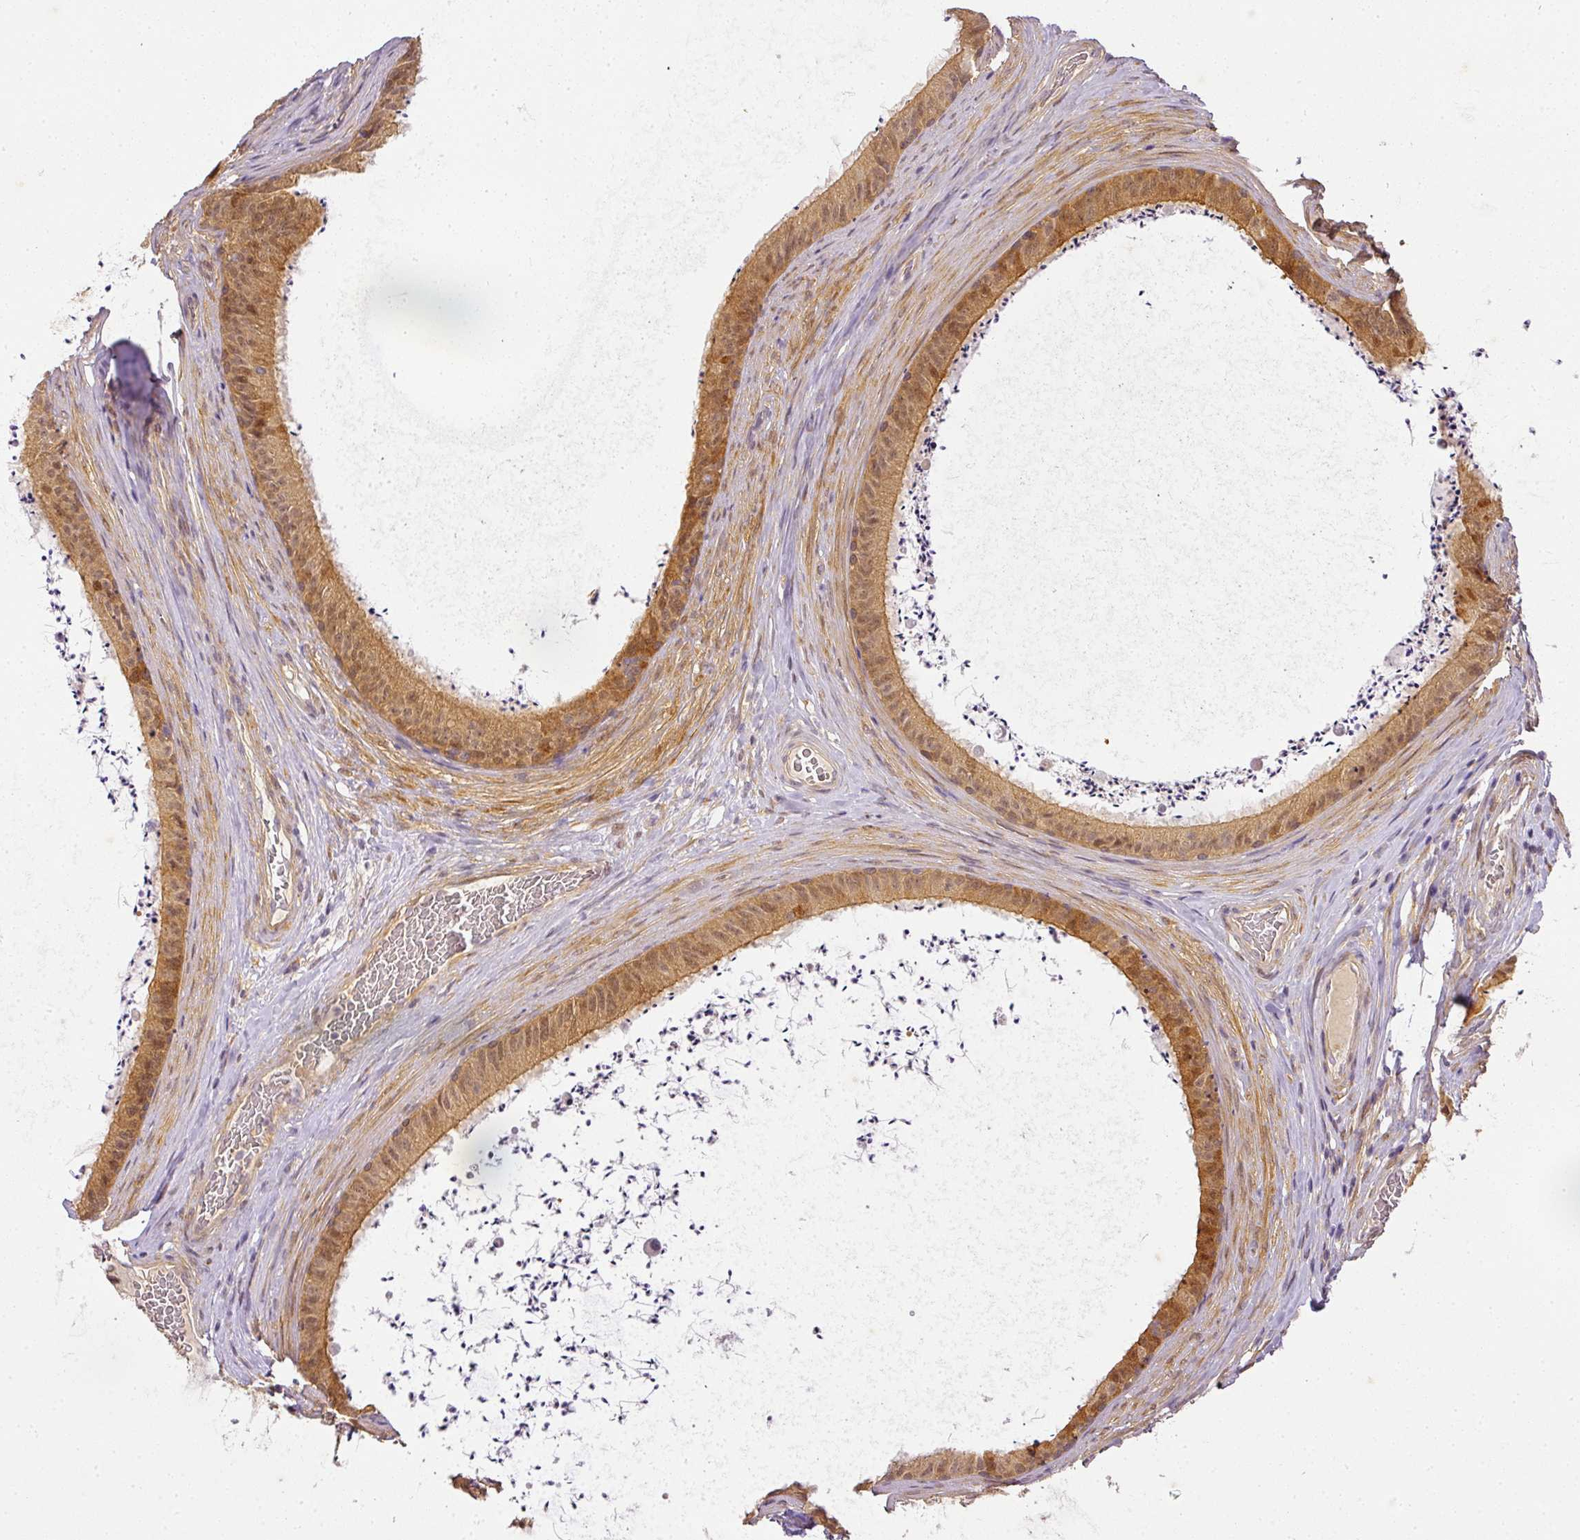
{"staining": {"intensity": "strong", "quantity": ">75%", "location": "cytoplasmic/membranous"}, "tissue": "epididymis", "cell_type": "Glandular cells", "image_type": "normal", "snomed": [{"axis": "morphology", "description": "Normal tissue, NOS"}, {"axis": "topography", "description": "Testis"}, {"axis": "topography", "description": "Epididymis"}], "caption": "Immunohistochemical staining of unremarkable epididymis displays strong cytoplasmic/membranous protein expression in about >75% of glandular cells.", "gene": "ADH5", "patient": {"sex": "male", "age": 41}}